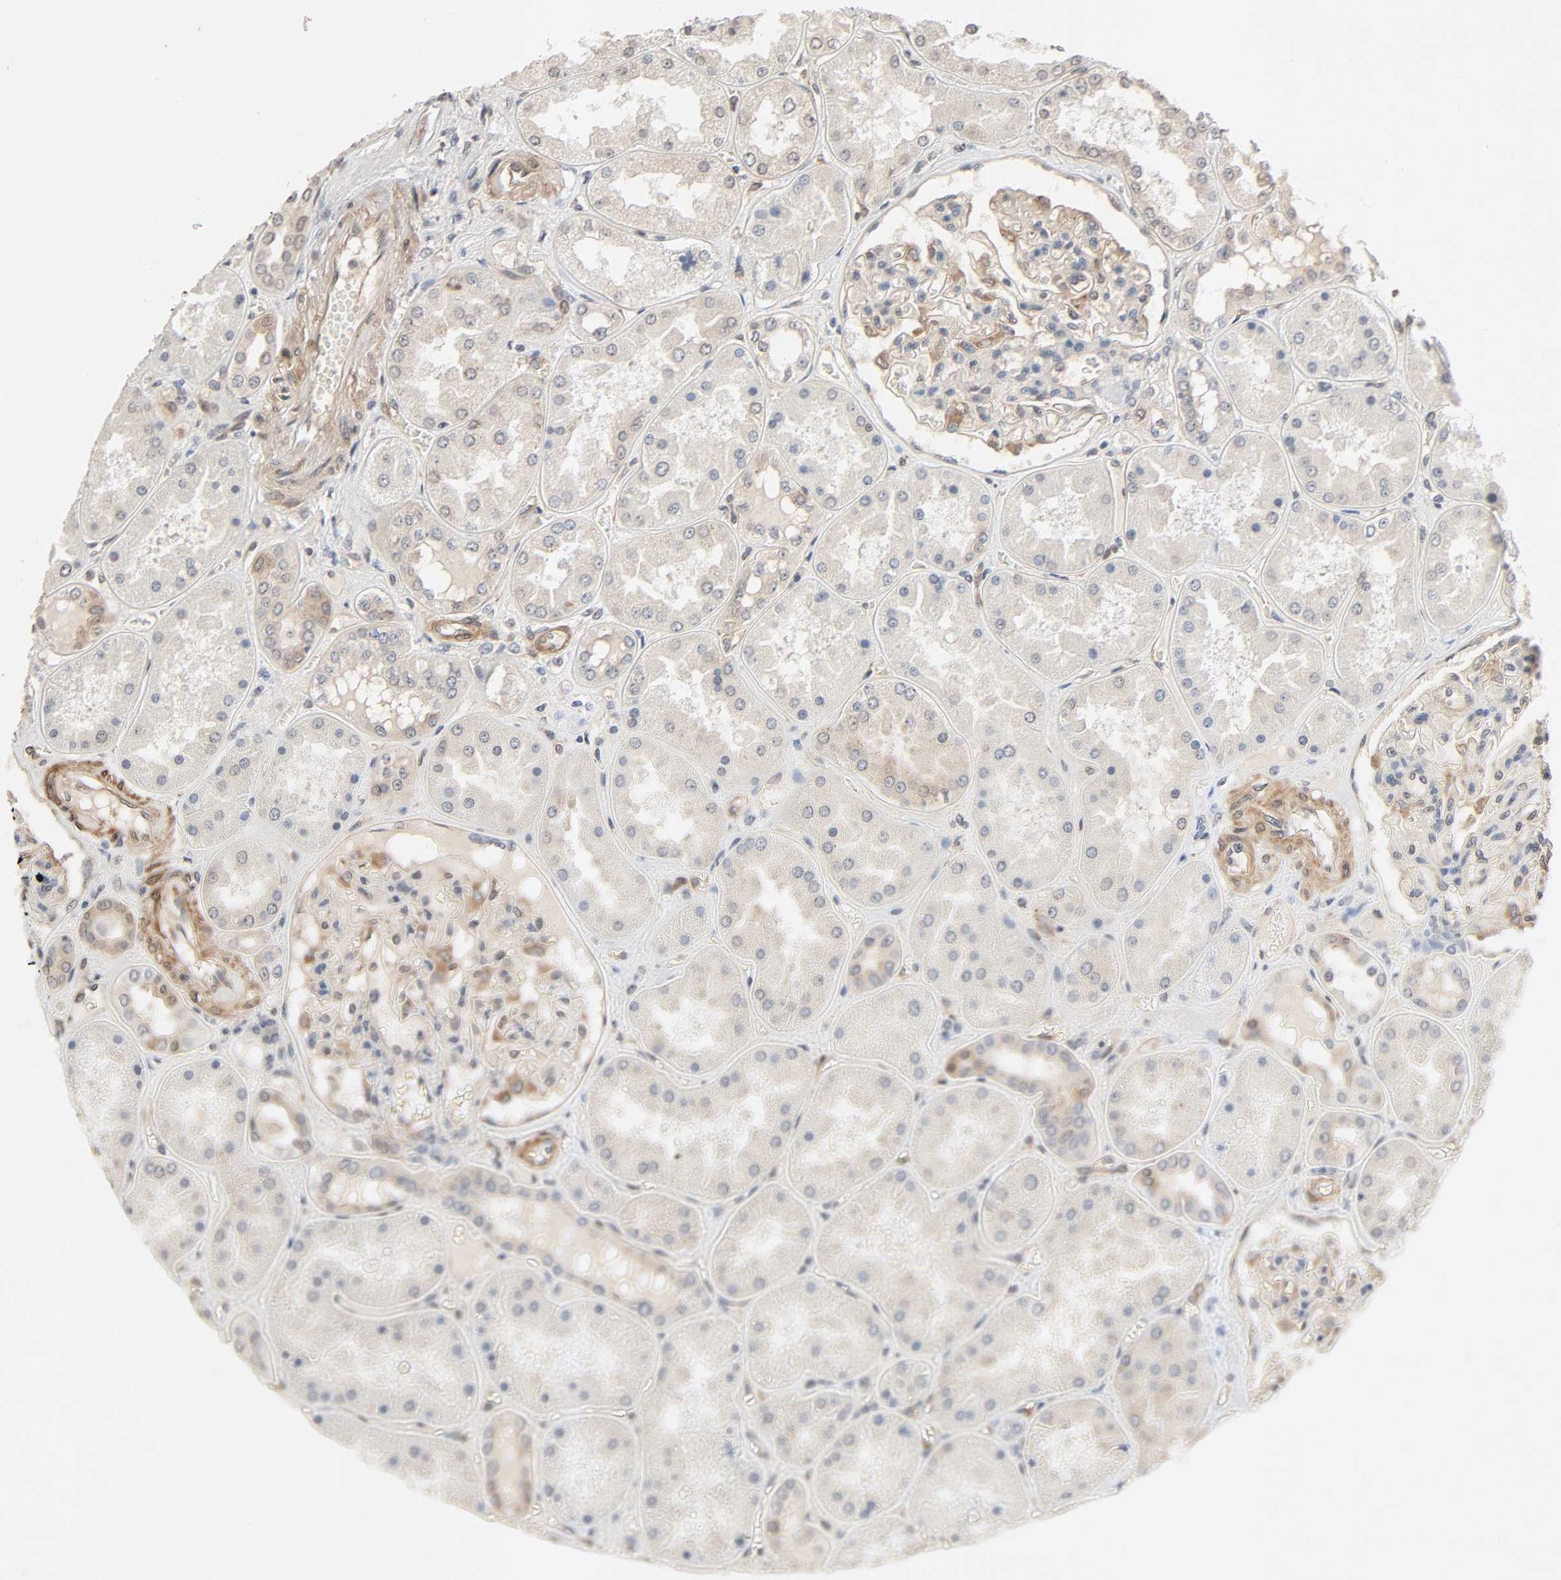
{"staining": {"intensity": "moderate", "quantity": "25%-75%", "location": "cytoplasmic/membranous"}, "tissue": "kidney", "cell_type": "Cells in glomeruli", "image_type": "normal", "snomed": [{"axis": "morphology", "description": "Normal tissue, NOS"}, {"axis": "topography", "description": "Kidney"}], "caption": "Immunohistochemical staining of normal human kidney exhibits medium levels of moderate cytoplasmic/membranous positivity in approximately 25%-75% of cells in glomeruli.", "gene": "PTK2", "patient": {"sex": "female", "age": 56}}